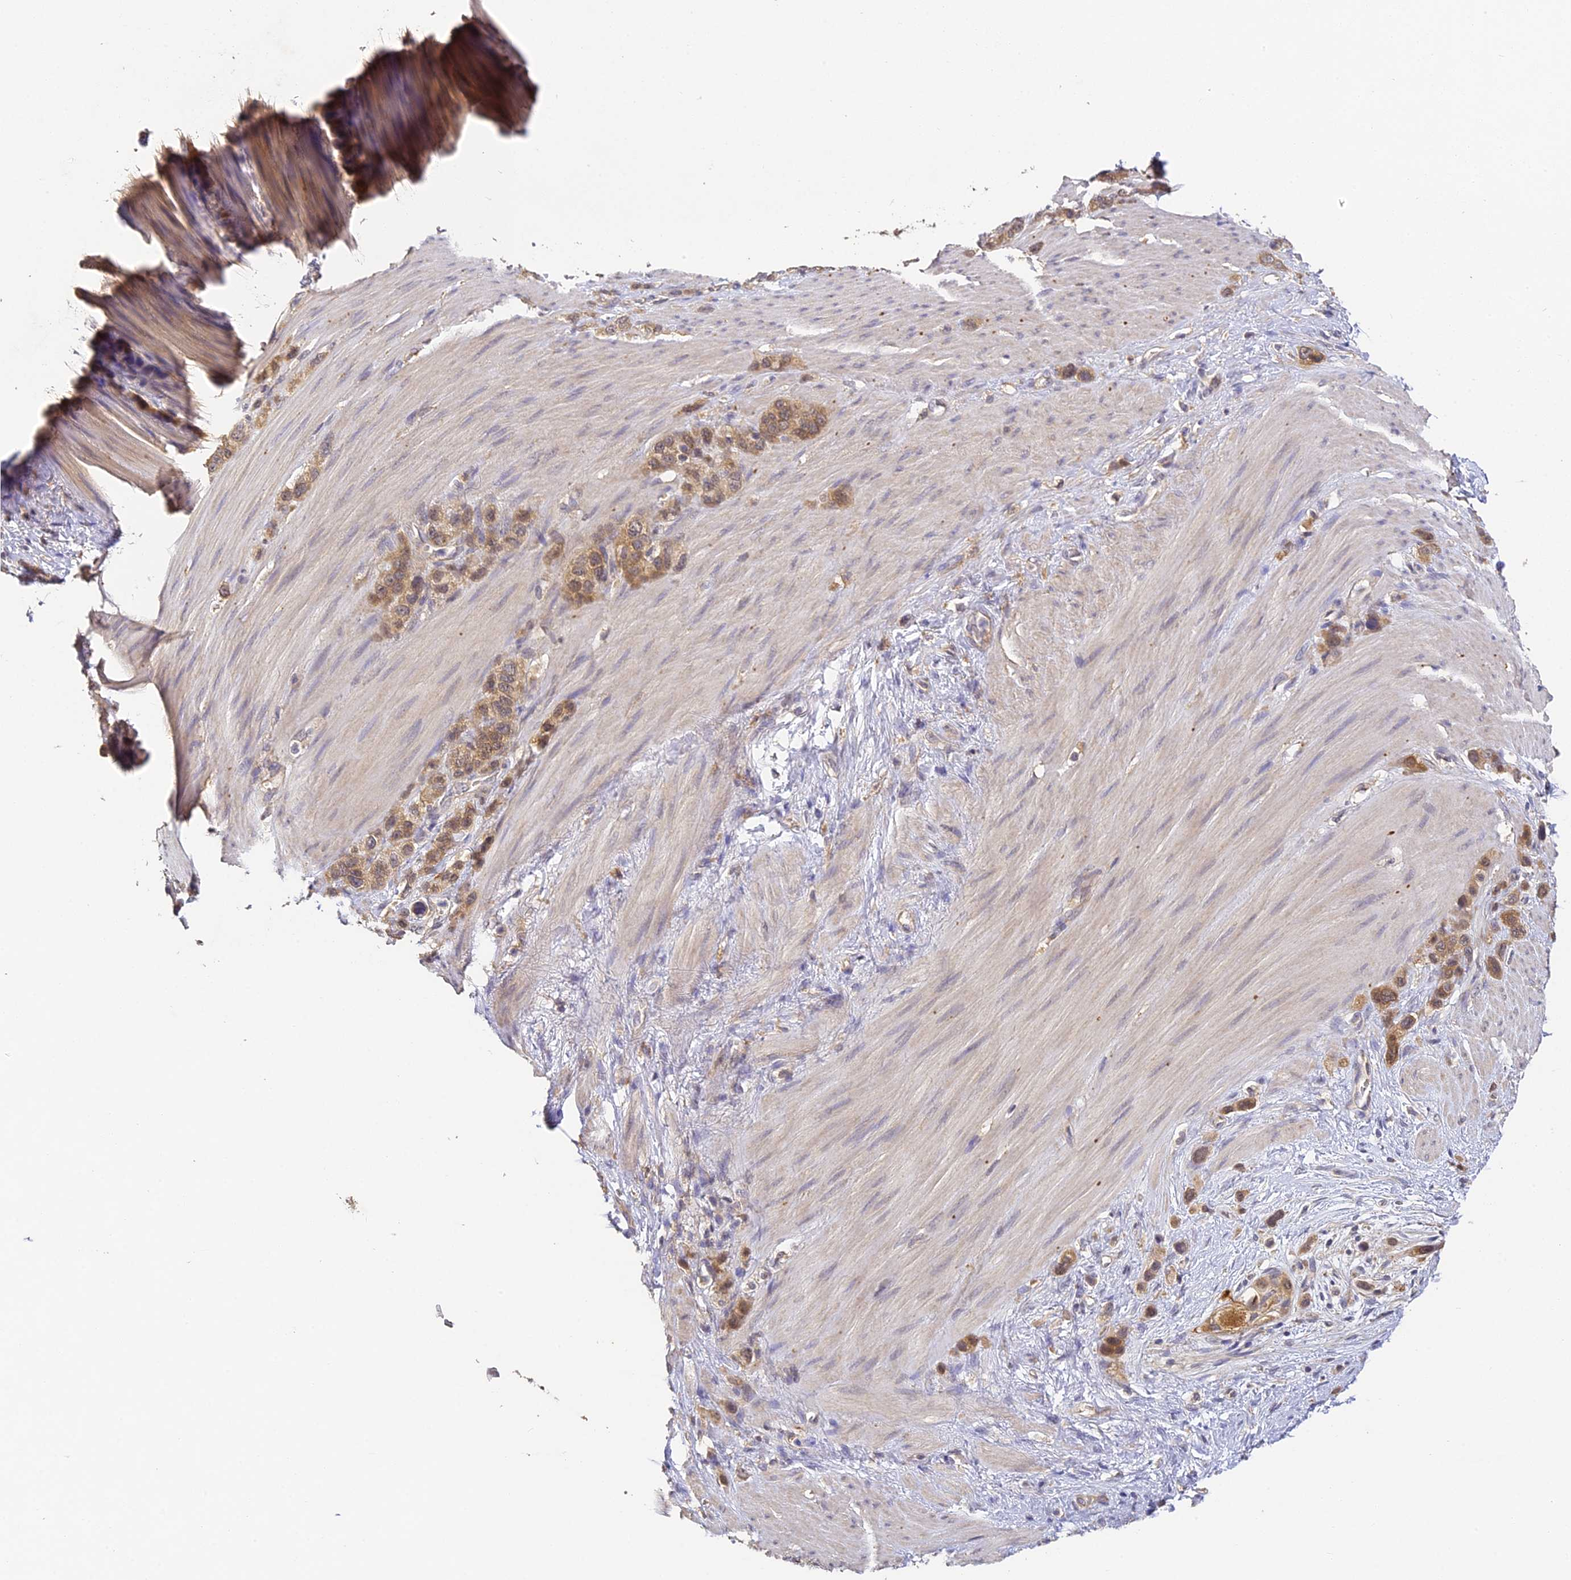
{"staining": {"intensity": "moderate", "quantity": ">75%", "location": "cytoplasmic/membranous"}, "tissue": "stomach cancer", "cell_type": "Tumor cells", "image_type": "cancer", "snomed": [{"axis": "morphology", "description": "Adenocarcinoma, NOS"}, {"axis": "morphology", "description": "Adenocarcinoma, High grade"}, {"axis": "topography", "description": "Stomach, upper"}, {"axis": "topography", "description": "Stomach, lower"}], "caption": "A medium amount of moderate cytoplasmic/membranous staining is present in about >75% of tumor cells in stomach cancer tissue. (DAB IHC with brightfield microscopy, high magnification).", "gene": "YAE1", "patient": {"sex": "female", "age": 65}}